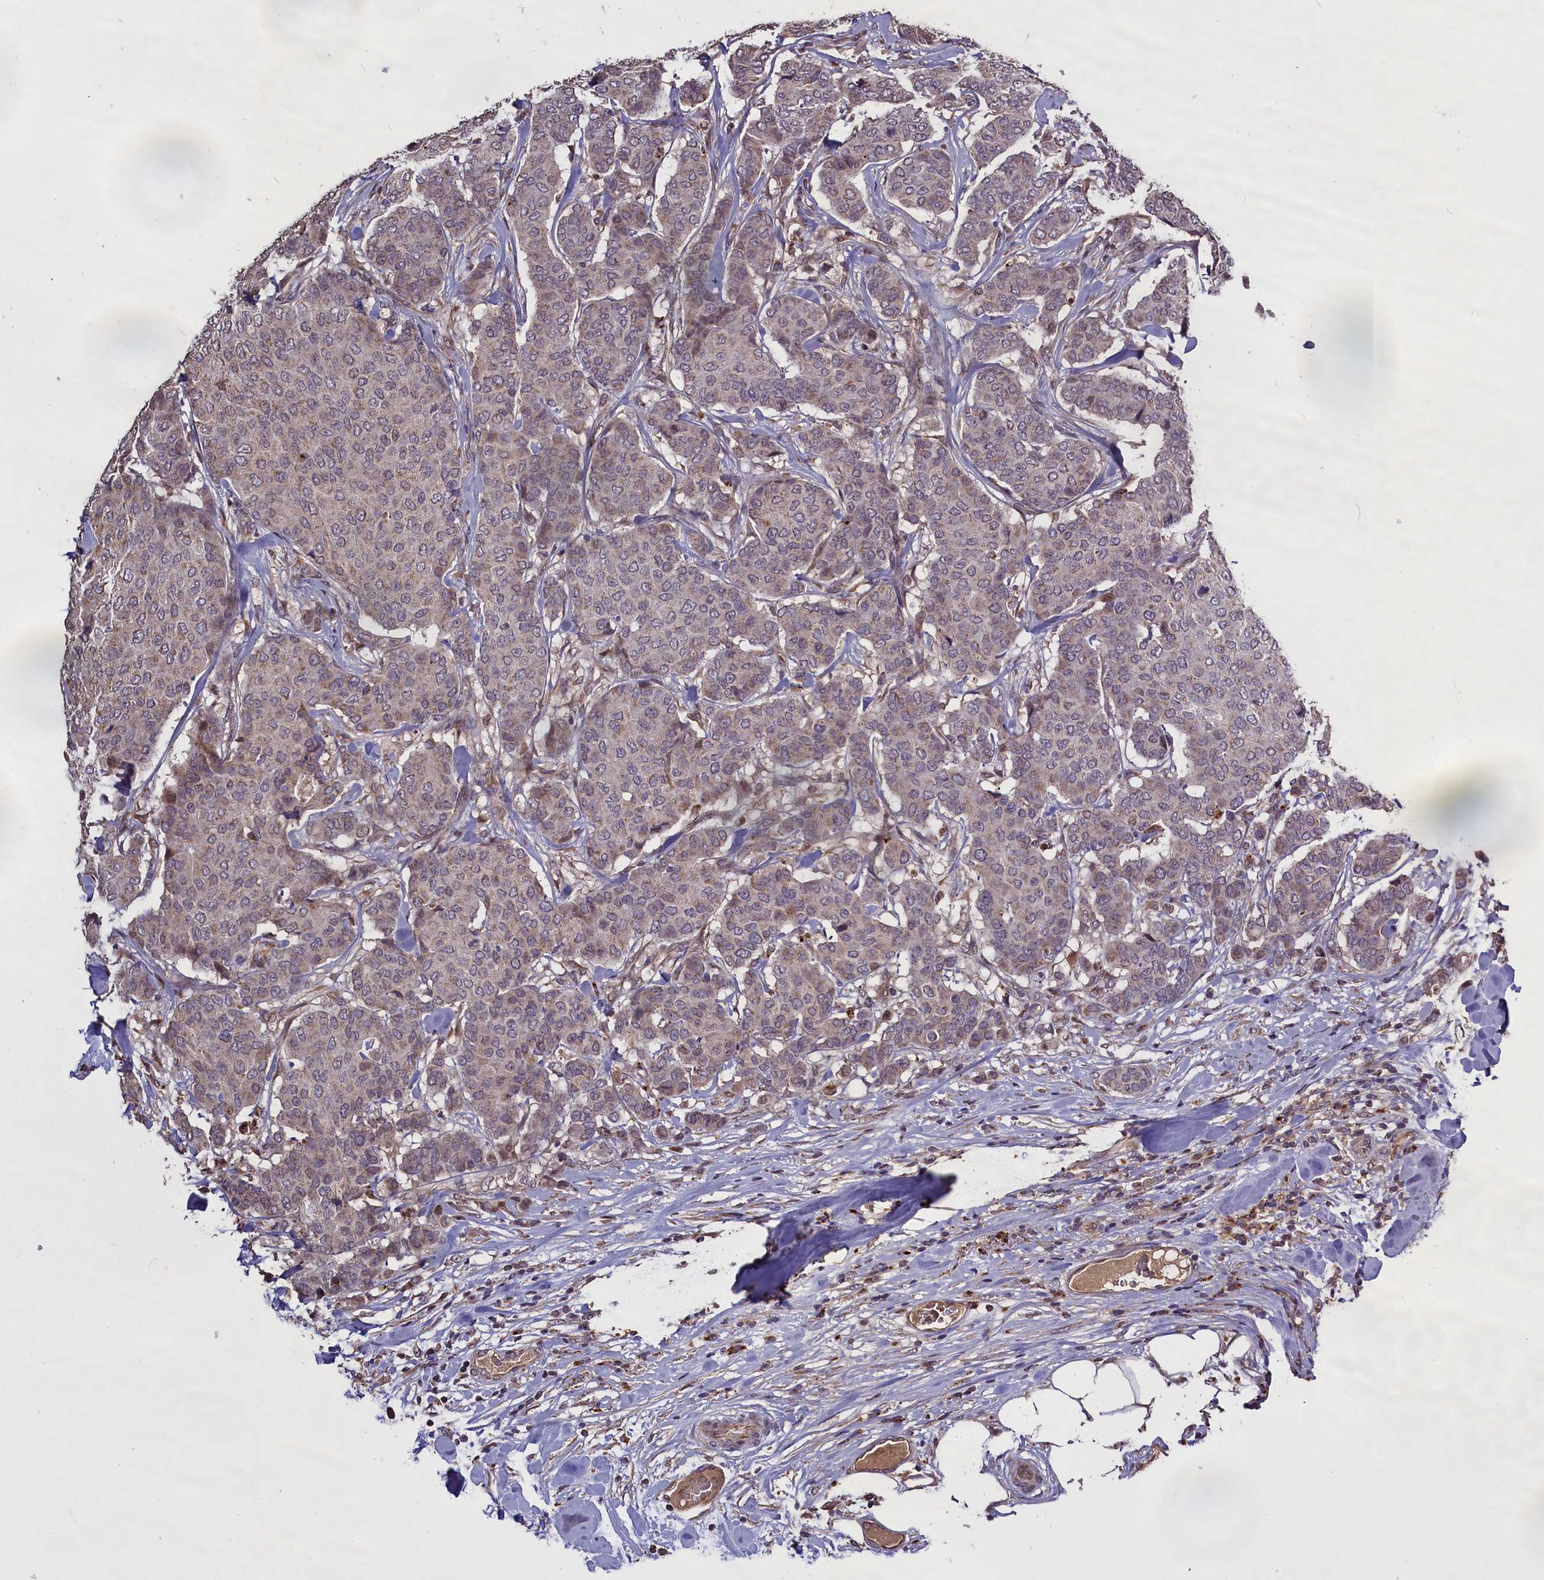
{"staining": {"intensity": "weak", "quantity": "<25%", "location": "cytoplasmic/membranous"}, "tissue": "breast cancer", "cell_type": "Tumor cells", "image_type": "cancer", "snomed": [{"axis": "morphology", "description": "Duct carcinoma"}, {"axis": "topography", "description": "Breast"}], "caption": "This micrograph is of breast cancer (infiltrating ductal carcinoma) stained with immunohistochemistry (IHC) to label a protein in brown with the nuclei are counter-stained blue. There is no staining in tumor cells. (Immunohistochemistry, brightfield microscopy, high magnification).", "gene": "CLRN2", "patient": {"sex": "female", "age": 75}}